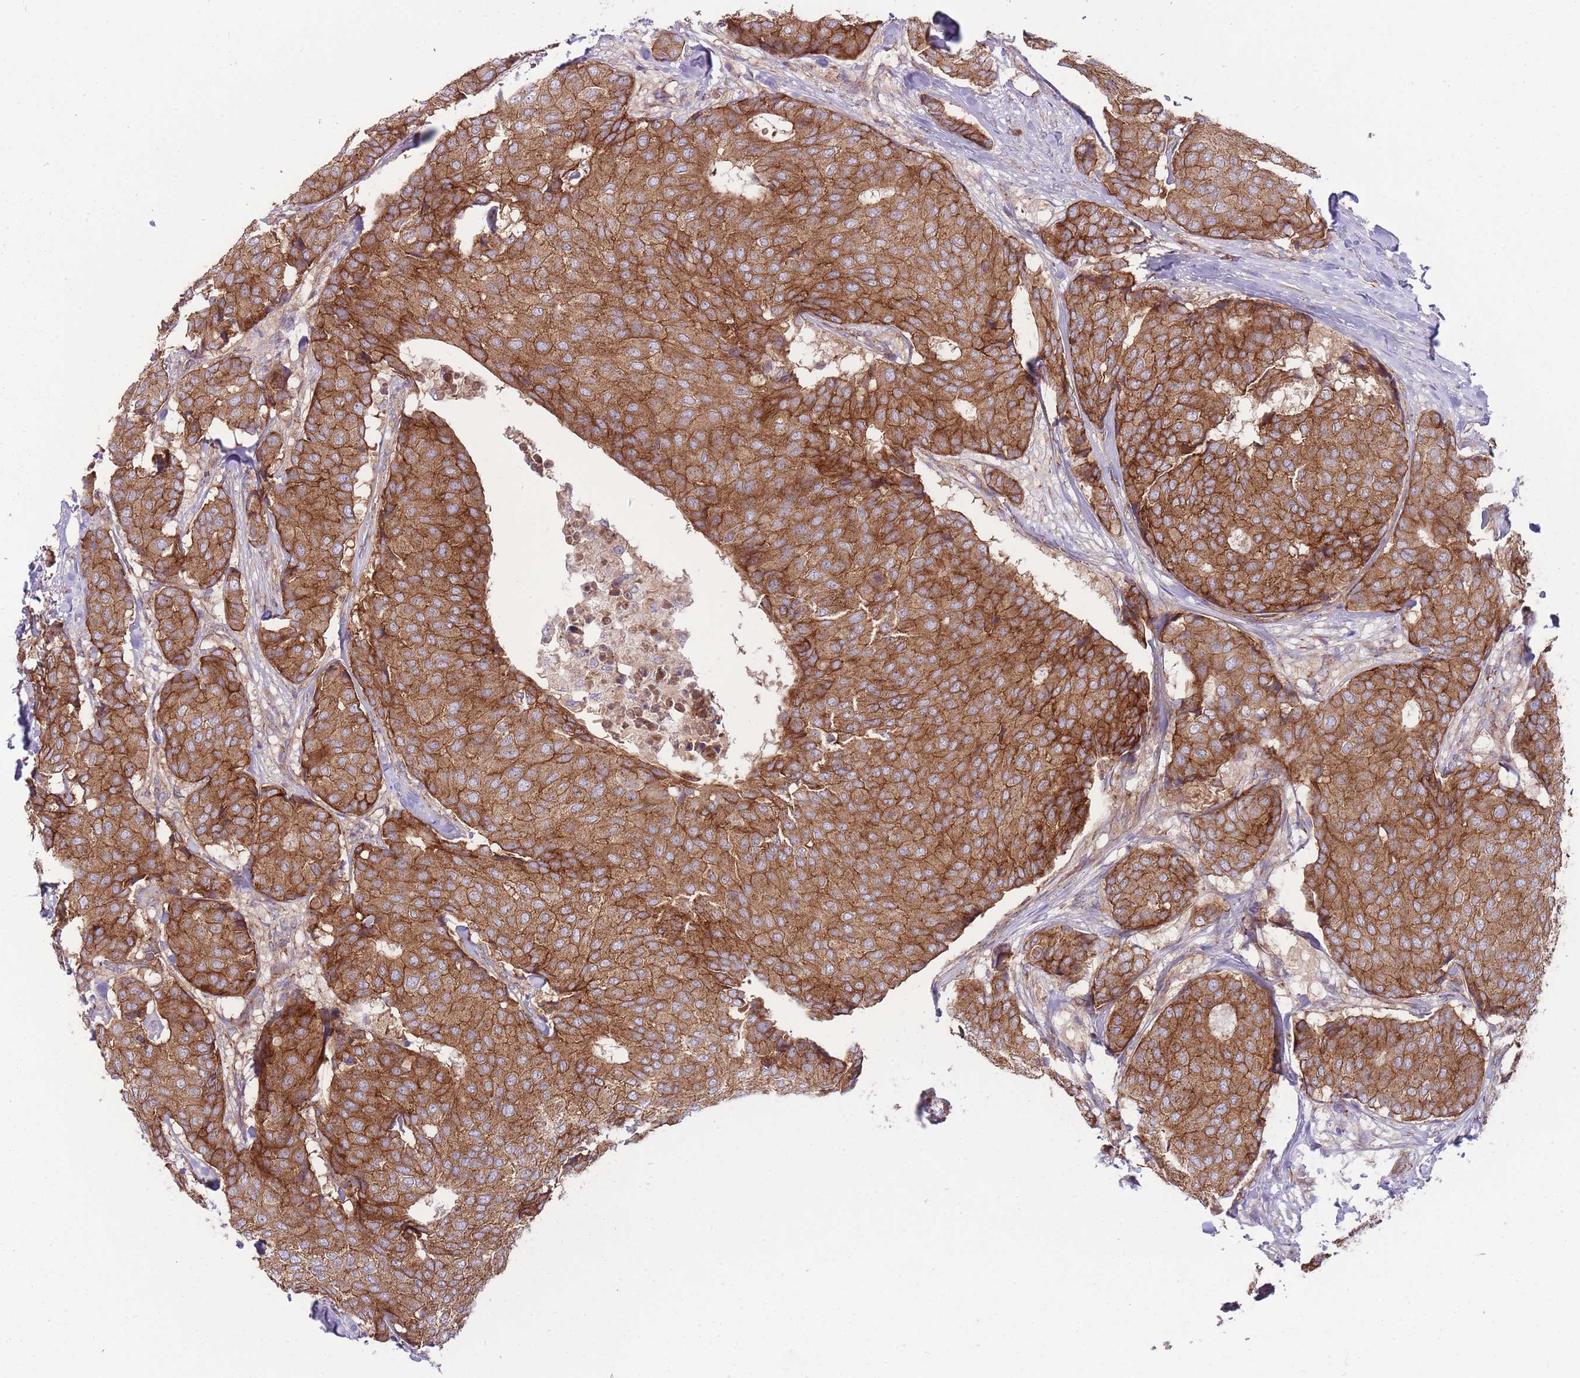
{"staining": {"intensity": "strong", "quantity": ">75%", "location": "cytoplasmic/membranous"}, "tissue": "breast cancer", "cell_type": "Tumor cells", "image_type": "cancer", "snomed": [{"axis": "morphology", "description": "Duct carcinoma"}, {"axis": "topography", "description": "Breast"}], "caption": "A brown stain highlights strong cytoplasmic/membranous staining of a protein in invasive ductal carcinoma (breast) tumor cells.", "gene": "ANKRD10", "patient": {"sex": "female", "age": 75}}